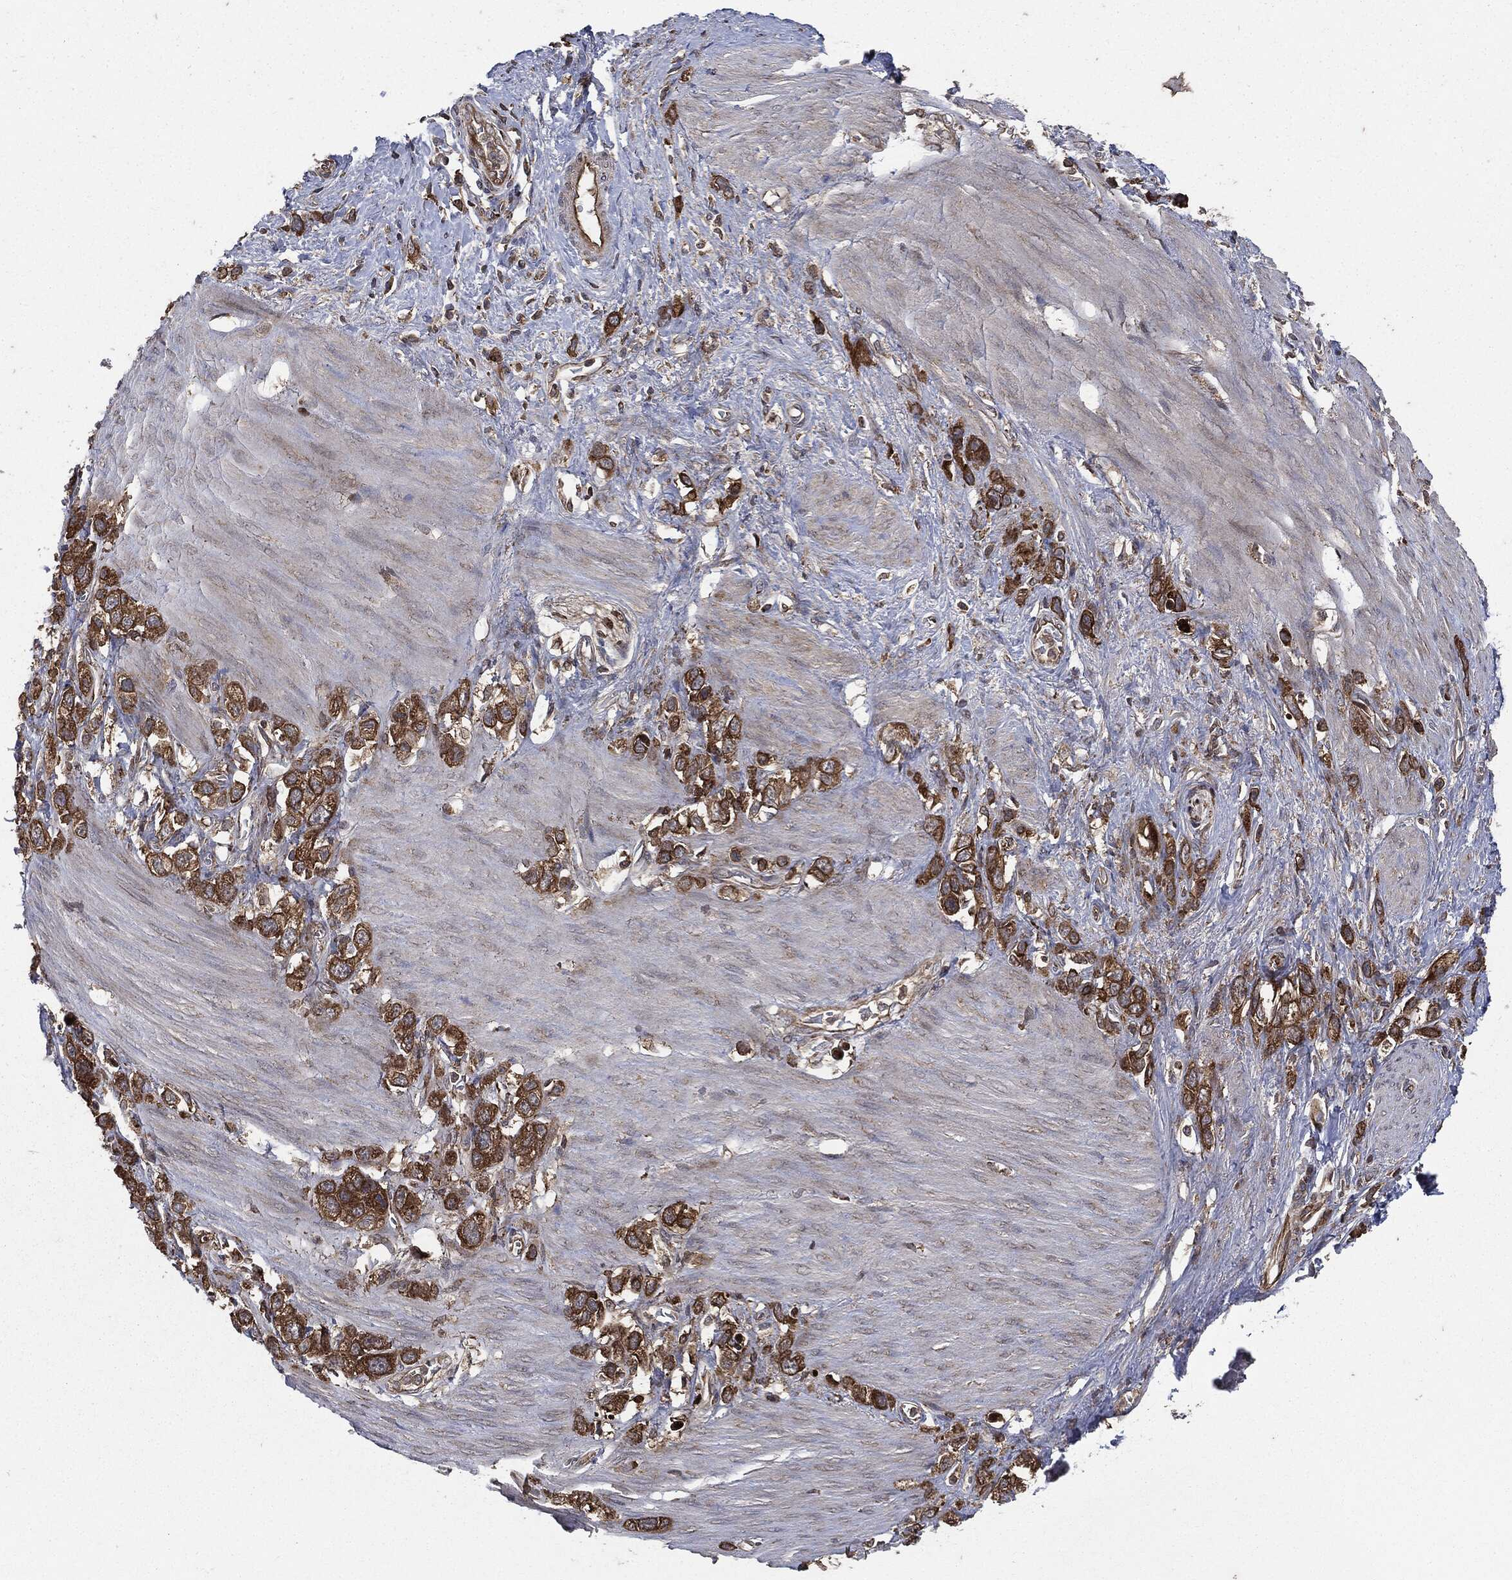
{"staining": {"intensity": "strong", "quantity": ">75%", "location": "cytoplasmic/membranous"}, "tissue": "stomach cancer", "cell_type": "Tumor cells", "image_type": "cancer", "snomed": [{"axis": "morphology", "description": "Adenocarcinoma, NOS"}, {"axis": "topography", "description": "Stomach"}], "caption": "Immunohistochemistry of human stomach cancer (adenocarcinoma) demonstrates high levels of strong cytoplasmic/membranous positivity in approximately >75% of tumor cells. (brown staining indicates protein expression, while blue staining denotes nuclei).", "gene": "PLOD3", "patient": {"sex": "female", "age": 65}}